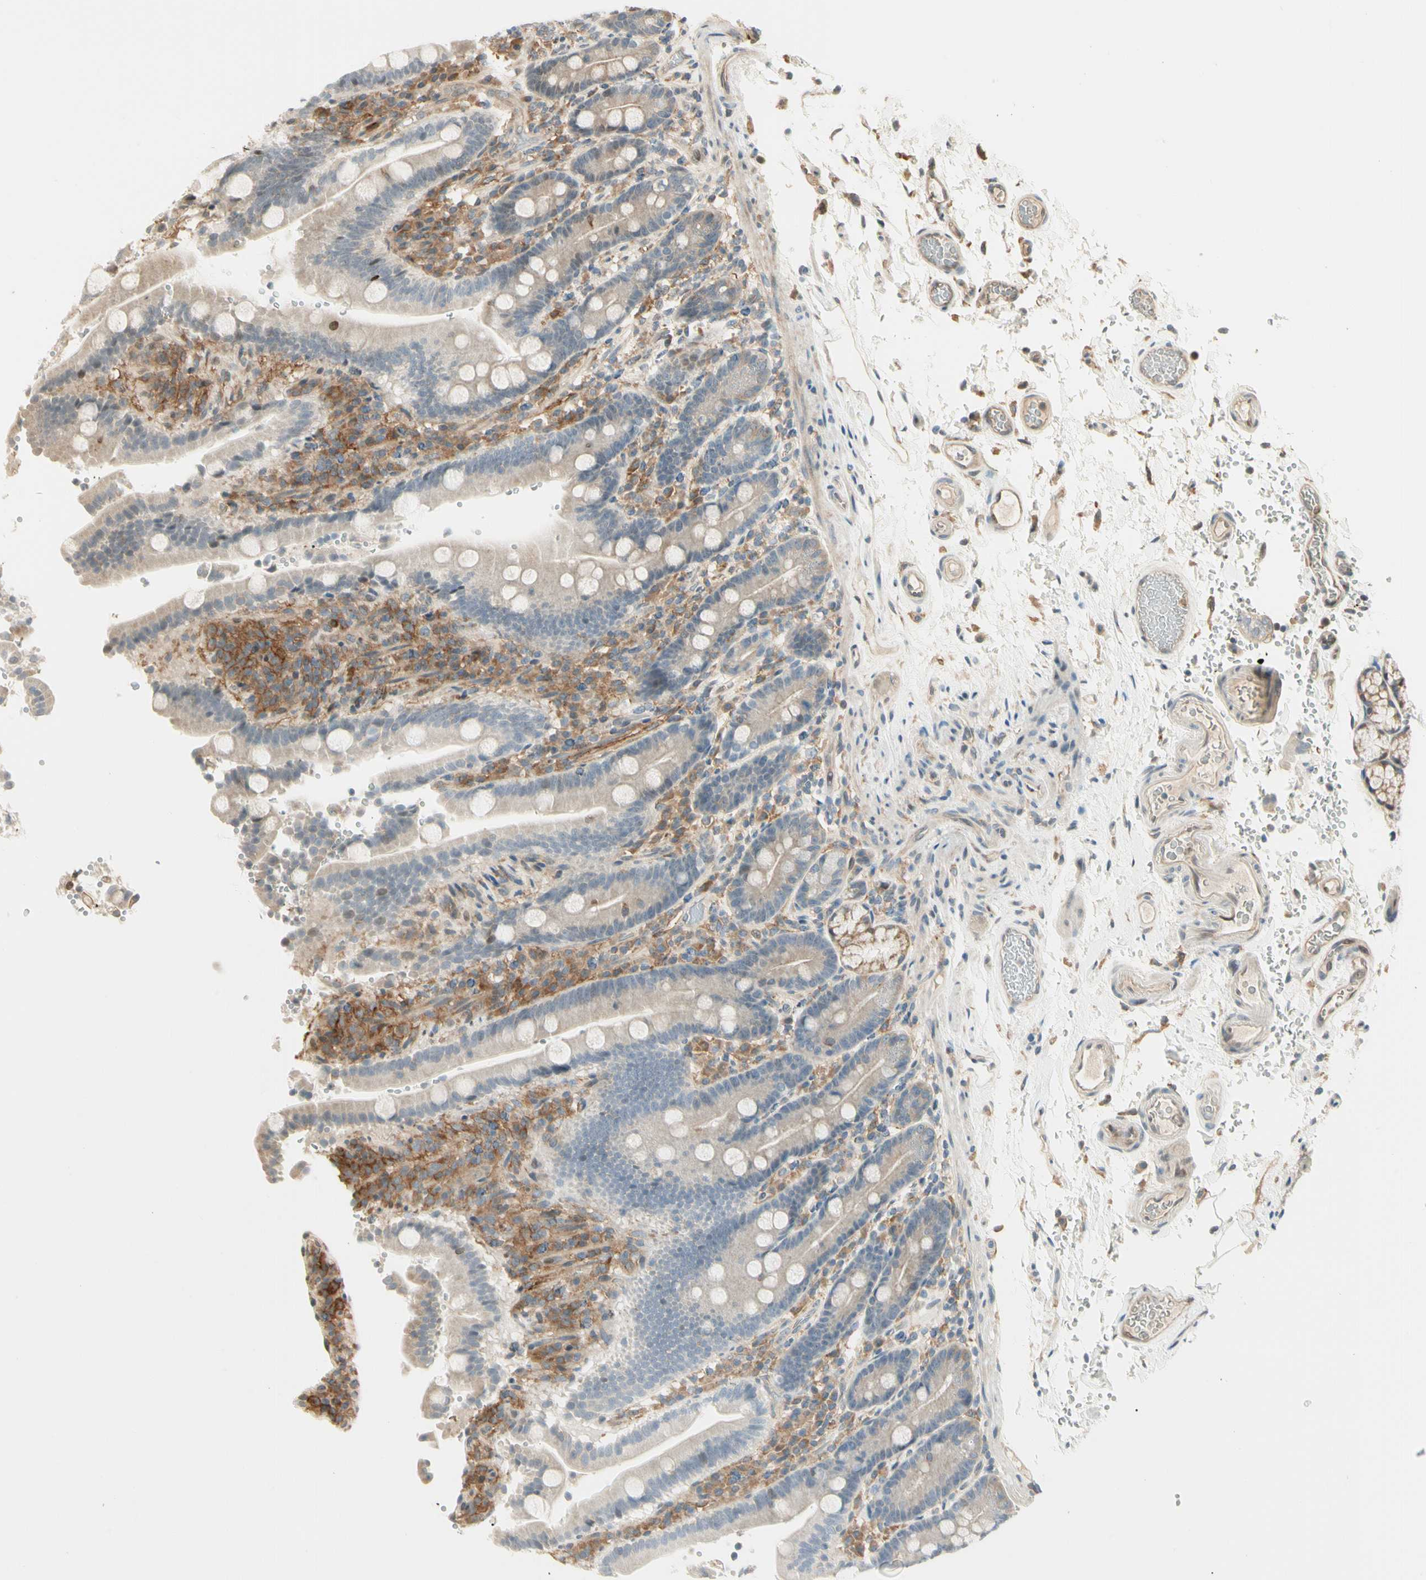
{"staining": {"intensity": "weak", "quantity": ">75%", "location": "cytoplasmic/membranous"}, "tissue": "duodenum", "cell_type": "Glandular cells", "image_type": "normal", "snomed": [{"axis": "morphology", "description": "Normal tissue, NOS"}, {"axis": "topography", "description": "Small intestine, NOS"}], "caption": "IHC of benign duodenum reveals low levels of weak cytoplasmic/membranous staining in about >75% of glandular cells.", "gene": "FNDC3B", "patient": {"sex": "female", "age": 71}}